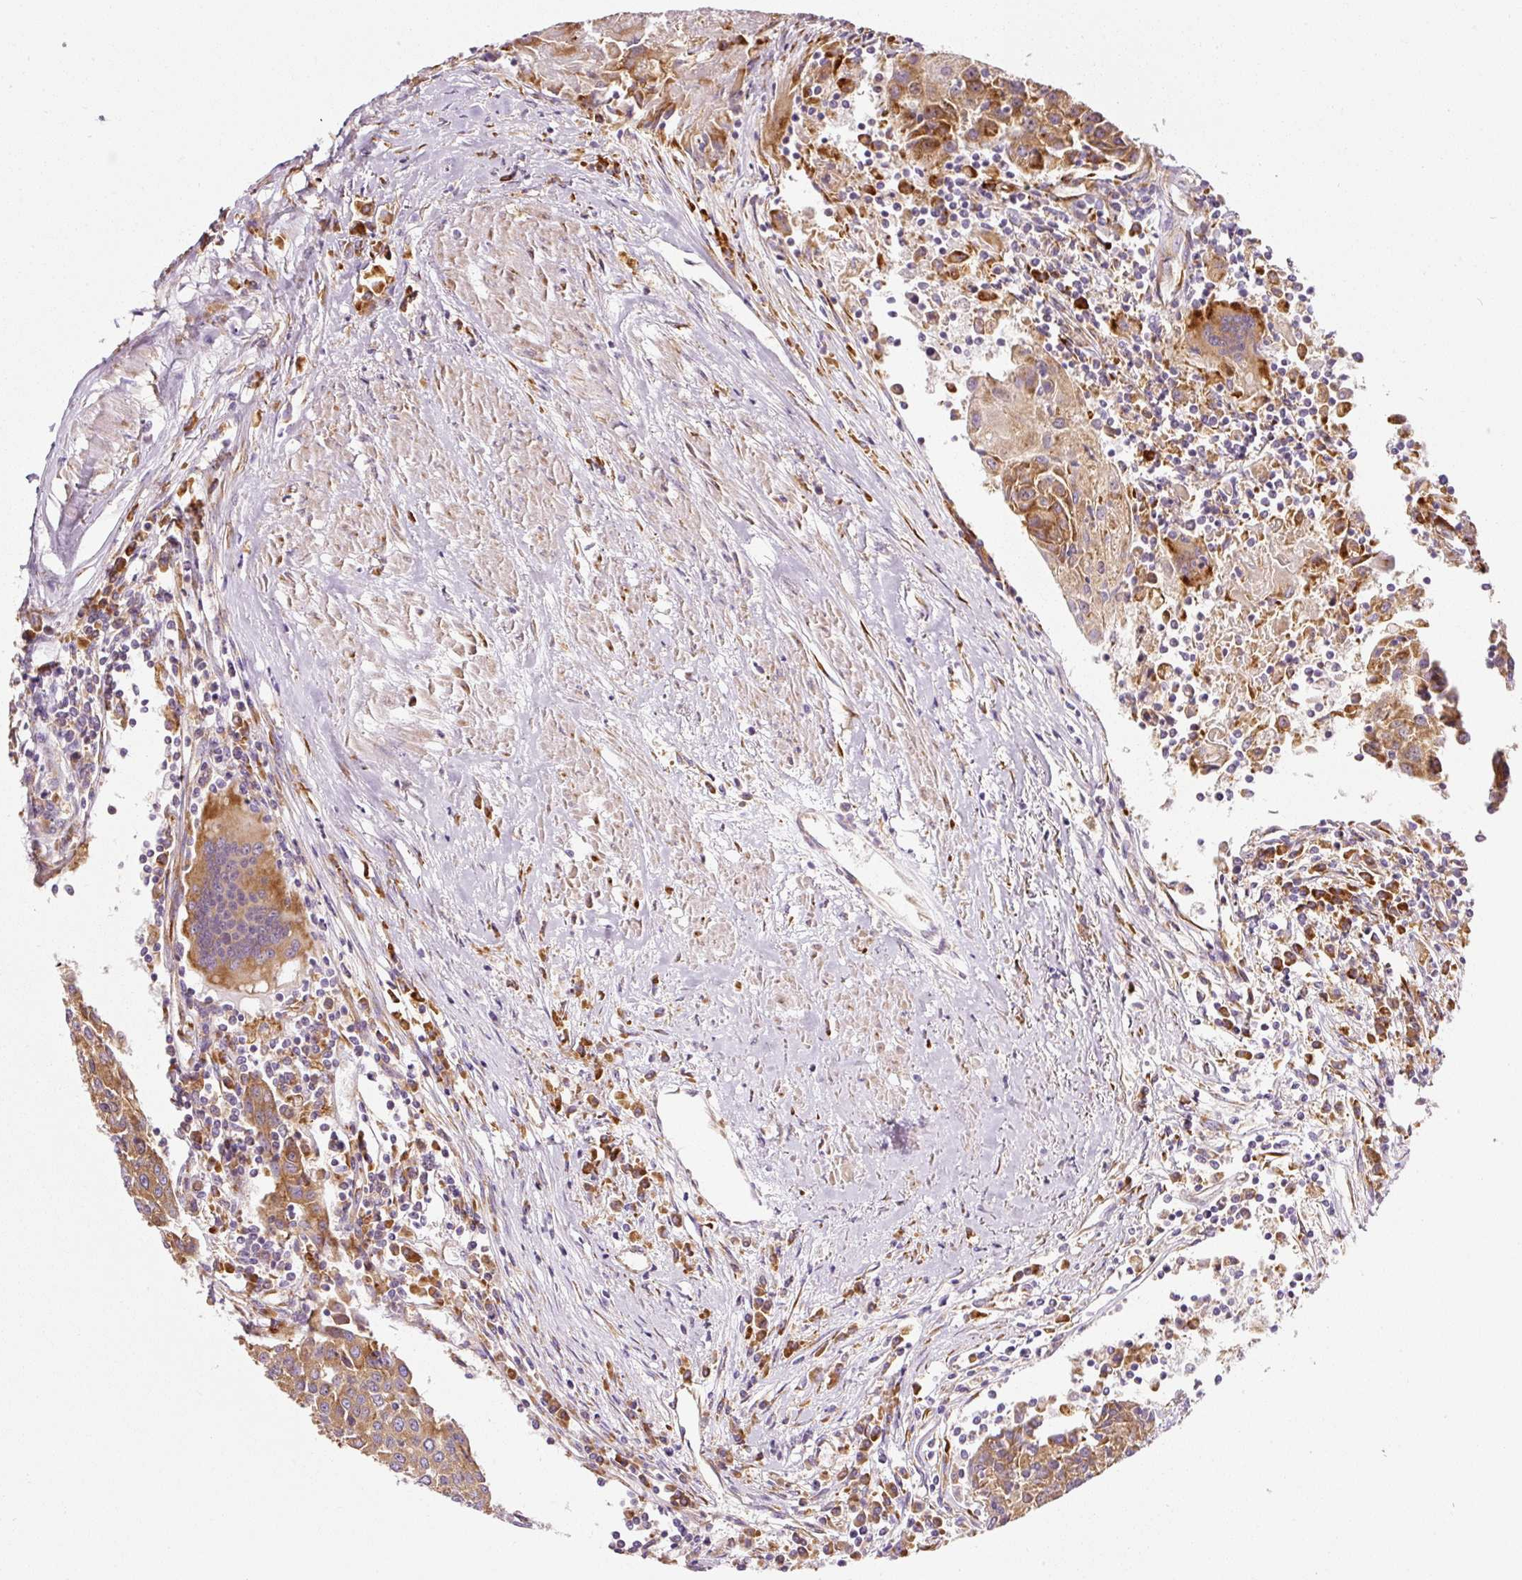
{"staining": {"intensity": "moderate", "quantity": ">75%", "location": "cytoplasmic/membranous"}, "tissue": "urothelial cancer", "cell_type": "Tumor cells", "image_type": "cancer", "snomed": [{"axis": "morphology", "description": "Urothelial carcinoma, High grade"}, {"axis": "topography", "description": "Urinary bladder"}], "caption": "DAB (3,3'-diaminobenzidine) immunohistochemical staining of human urothelial cancer shows moderate cytoplasmic/membranous protein expression in approximately >75% of tumor cells.", "gene": "RPL10A", "patient": {"sex": "female", "age": 85}}